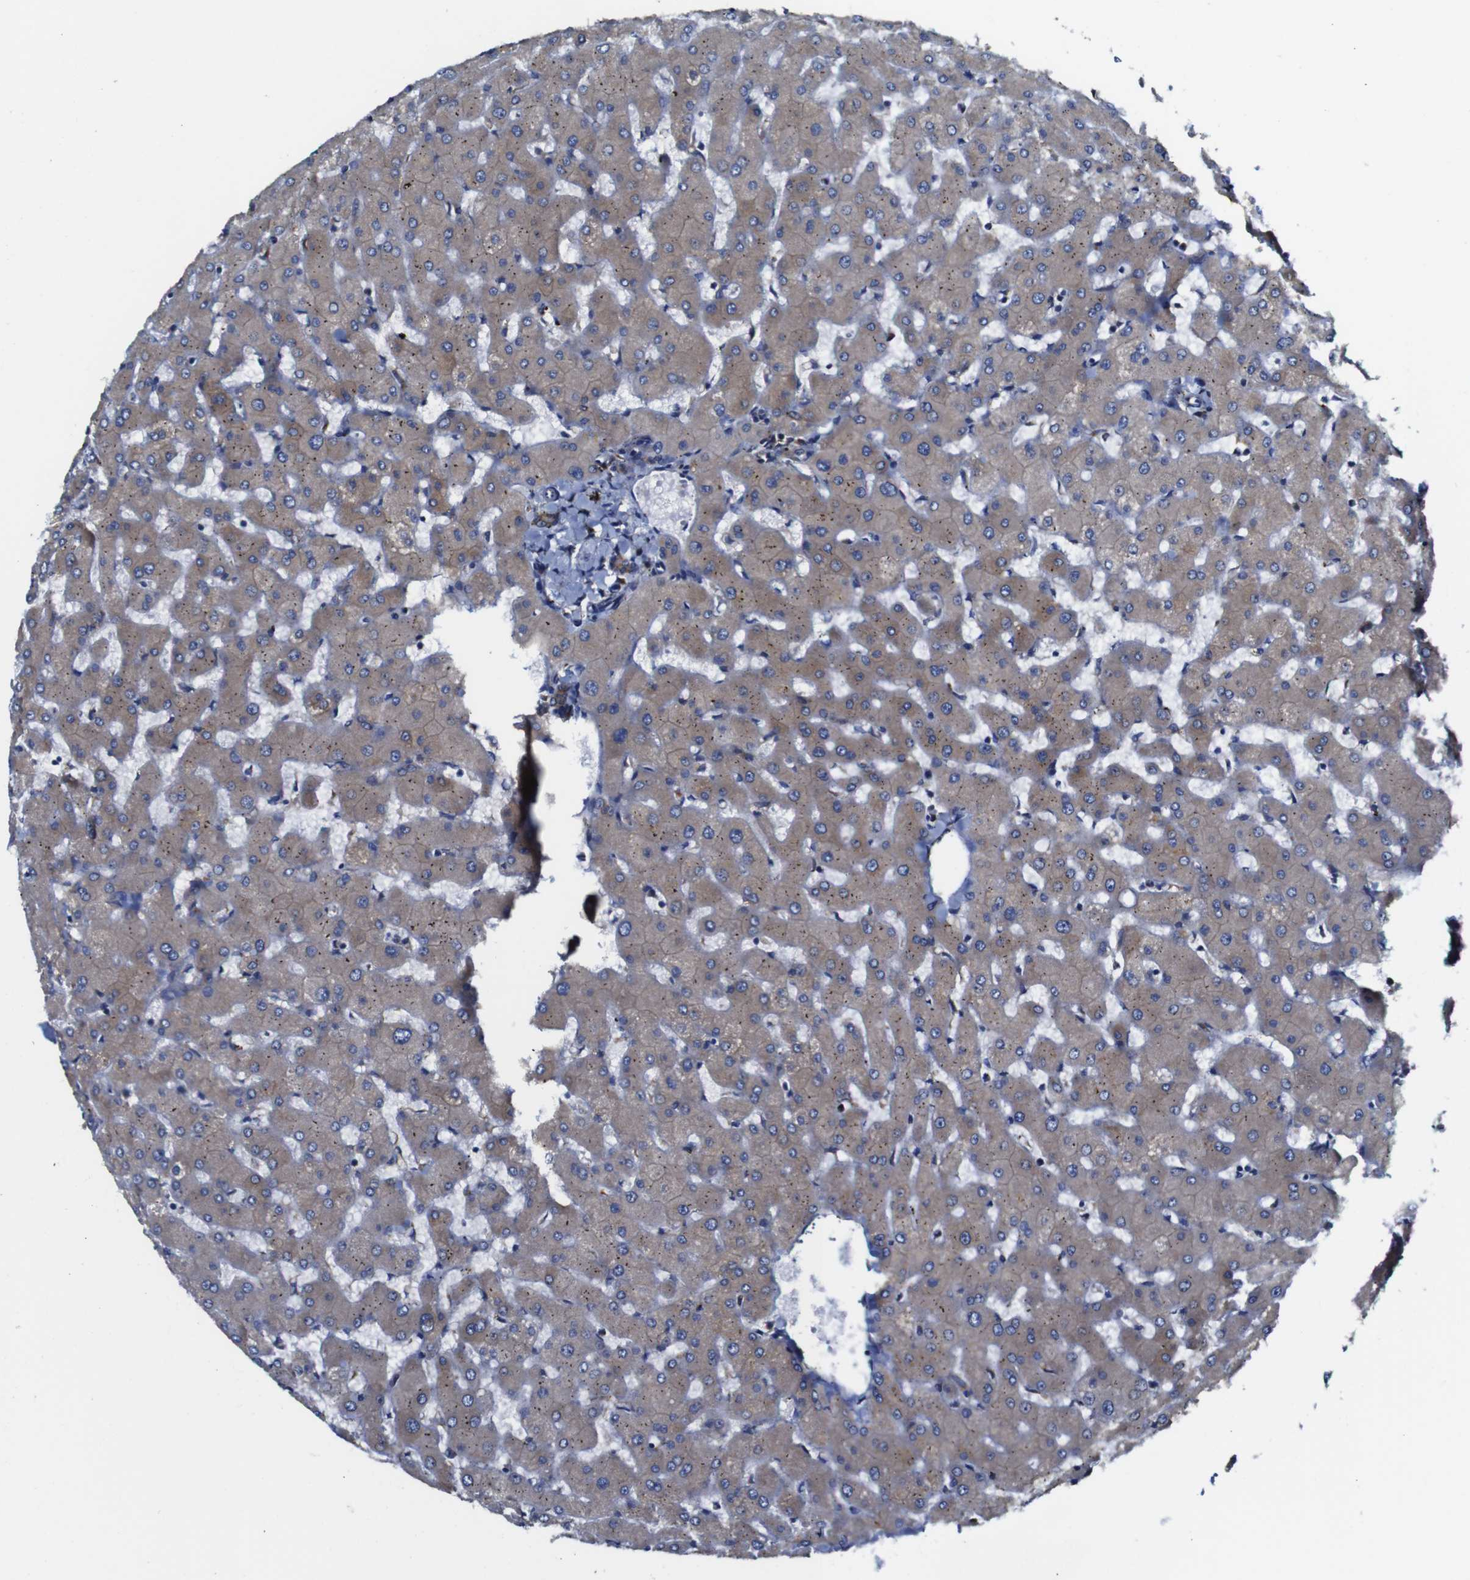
{"staining": {"intensity": "moderate", "quantity": ">75%", "location": "cytoplasmic/membranous"}, "tissue": "liver", "cell_type": "Cholangiocytes", "image_type": "normal", "snomed": [{"axis": "morphology", "description": "Normal tissue, NOS"}, {"axis": "topography", "description": "Liver"}], "caption": "Immunohistochemical staining of unremarkable human liver reveals moderate cytoplasmic/membranous protein staining in about >75% of cholangiocytes.", "gene": "CLCC1", "patient": {"sex": "female", "age": 63}}